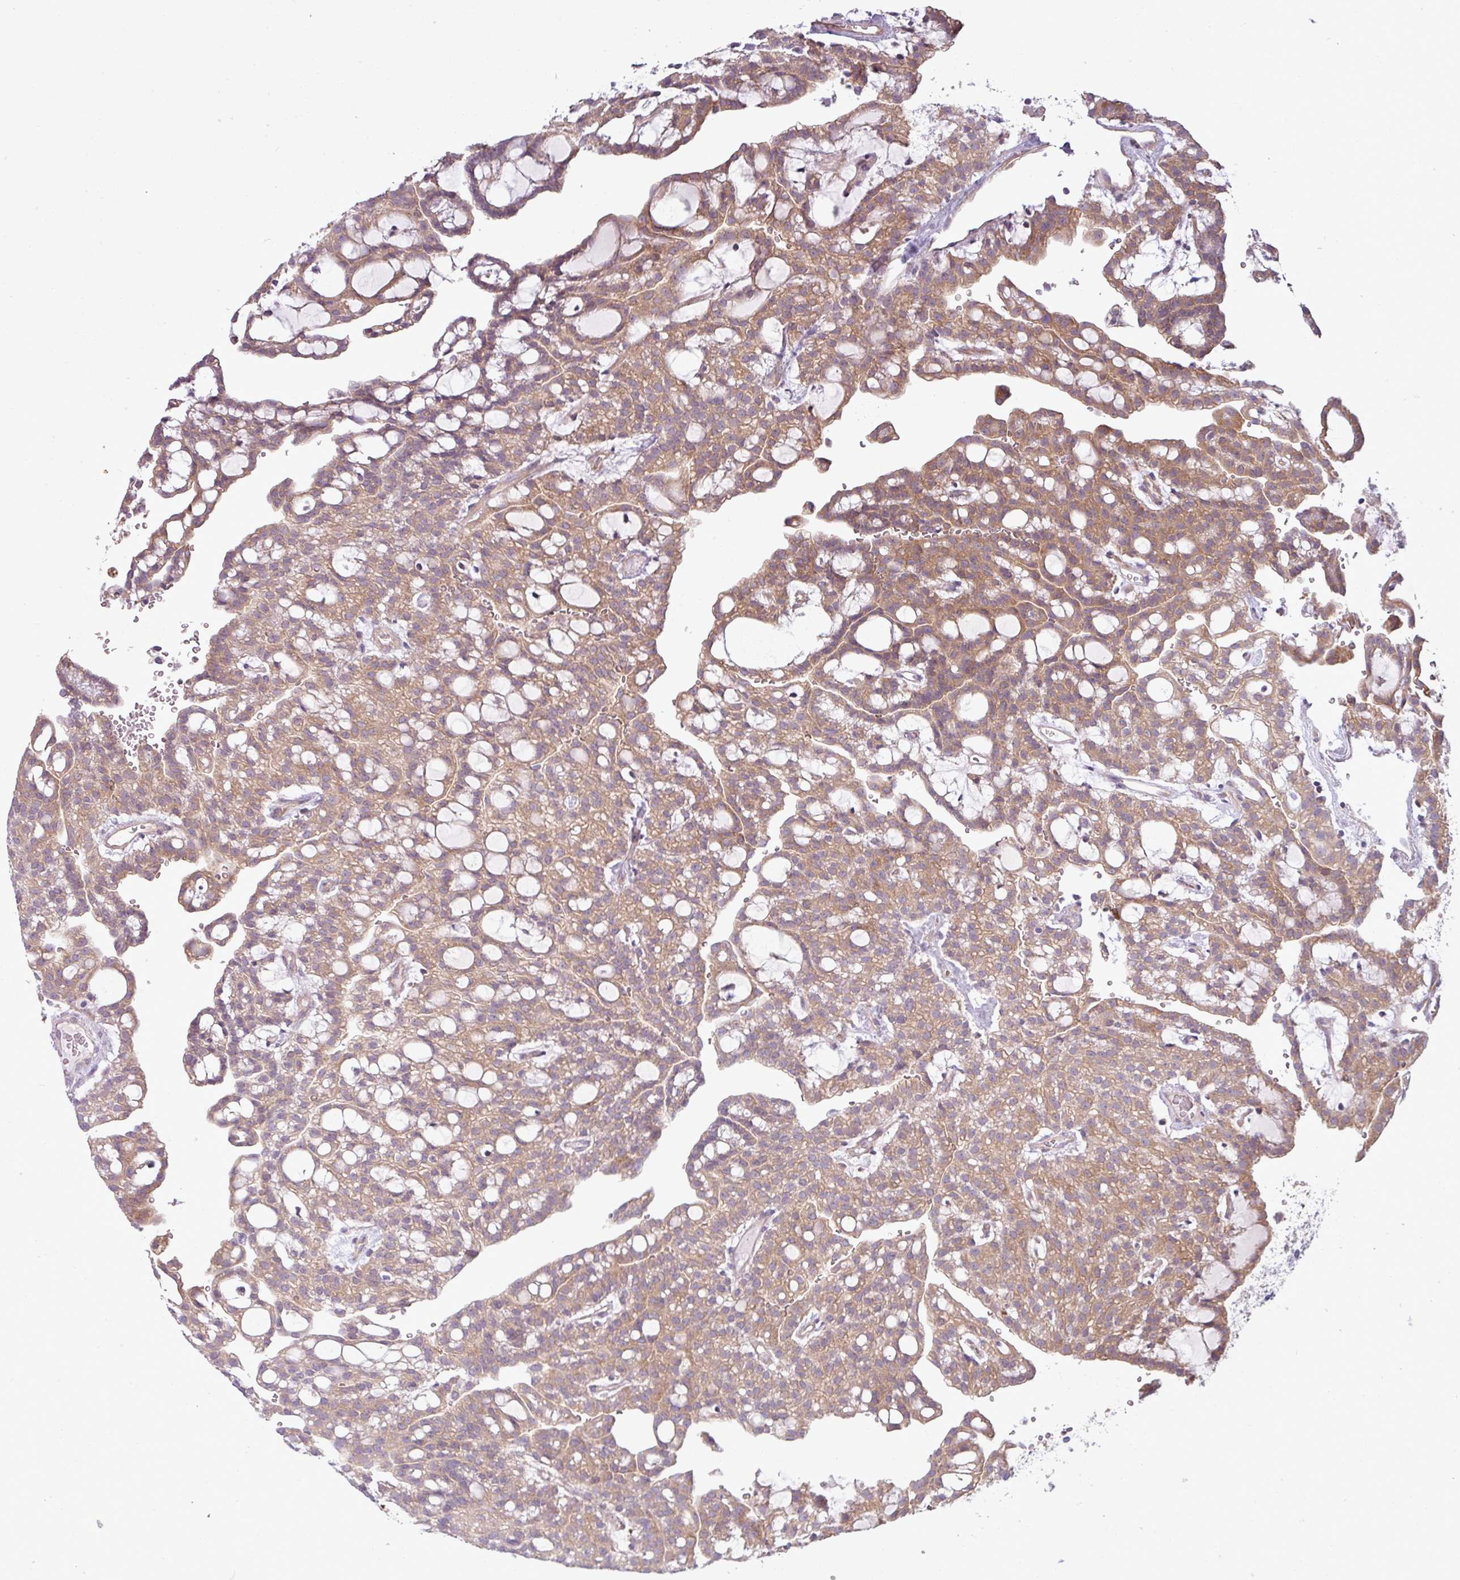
{"staining": {"intensity": "moderate", "quantity": "25%-75%", "location": "cytoplasmic/membranous"}, "tissue": "renal cancer", "cell_type": "Tumor cells", "image_type": "cancer", "snomed": [{"axis": "morphology", "description": "Adenocarcinoma, NOS"}, {"axis": "topography", "description": "Kidney"}], "caption": "Renal adenocarcinoma stained with DAB immunohistochemistry (IHC) displays medium levels of moderate cytoplasmic/membranous staining in approximately 25%-75% of tumor cells.", "gene": "CAMK2B", "patient": {"sex": "male", "age": 63}}